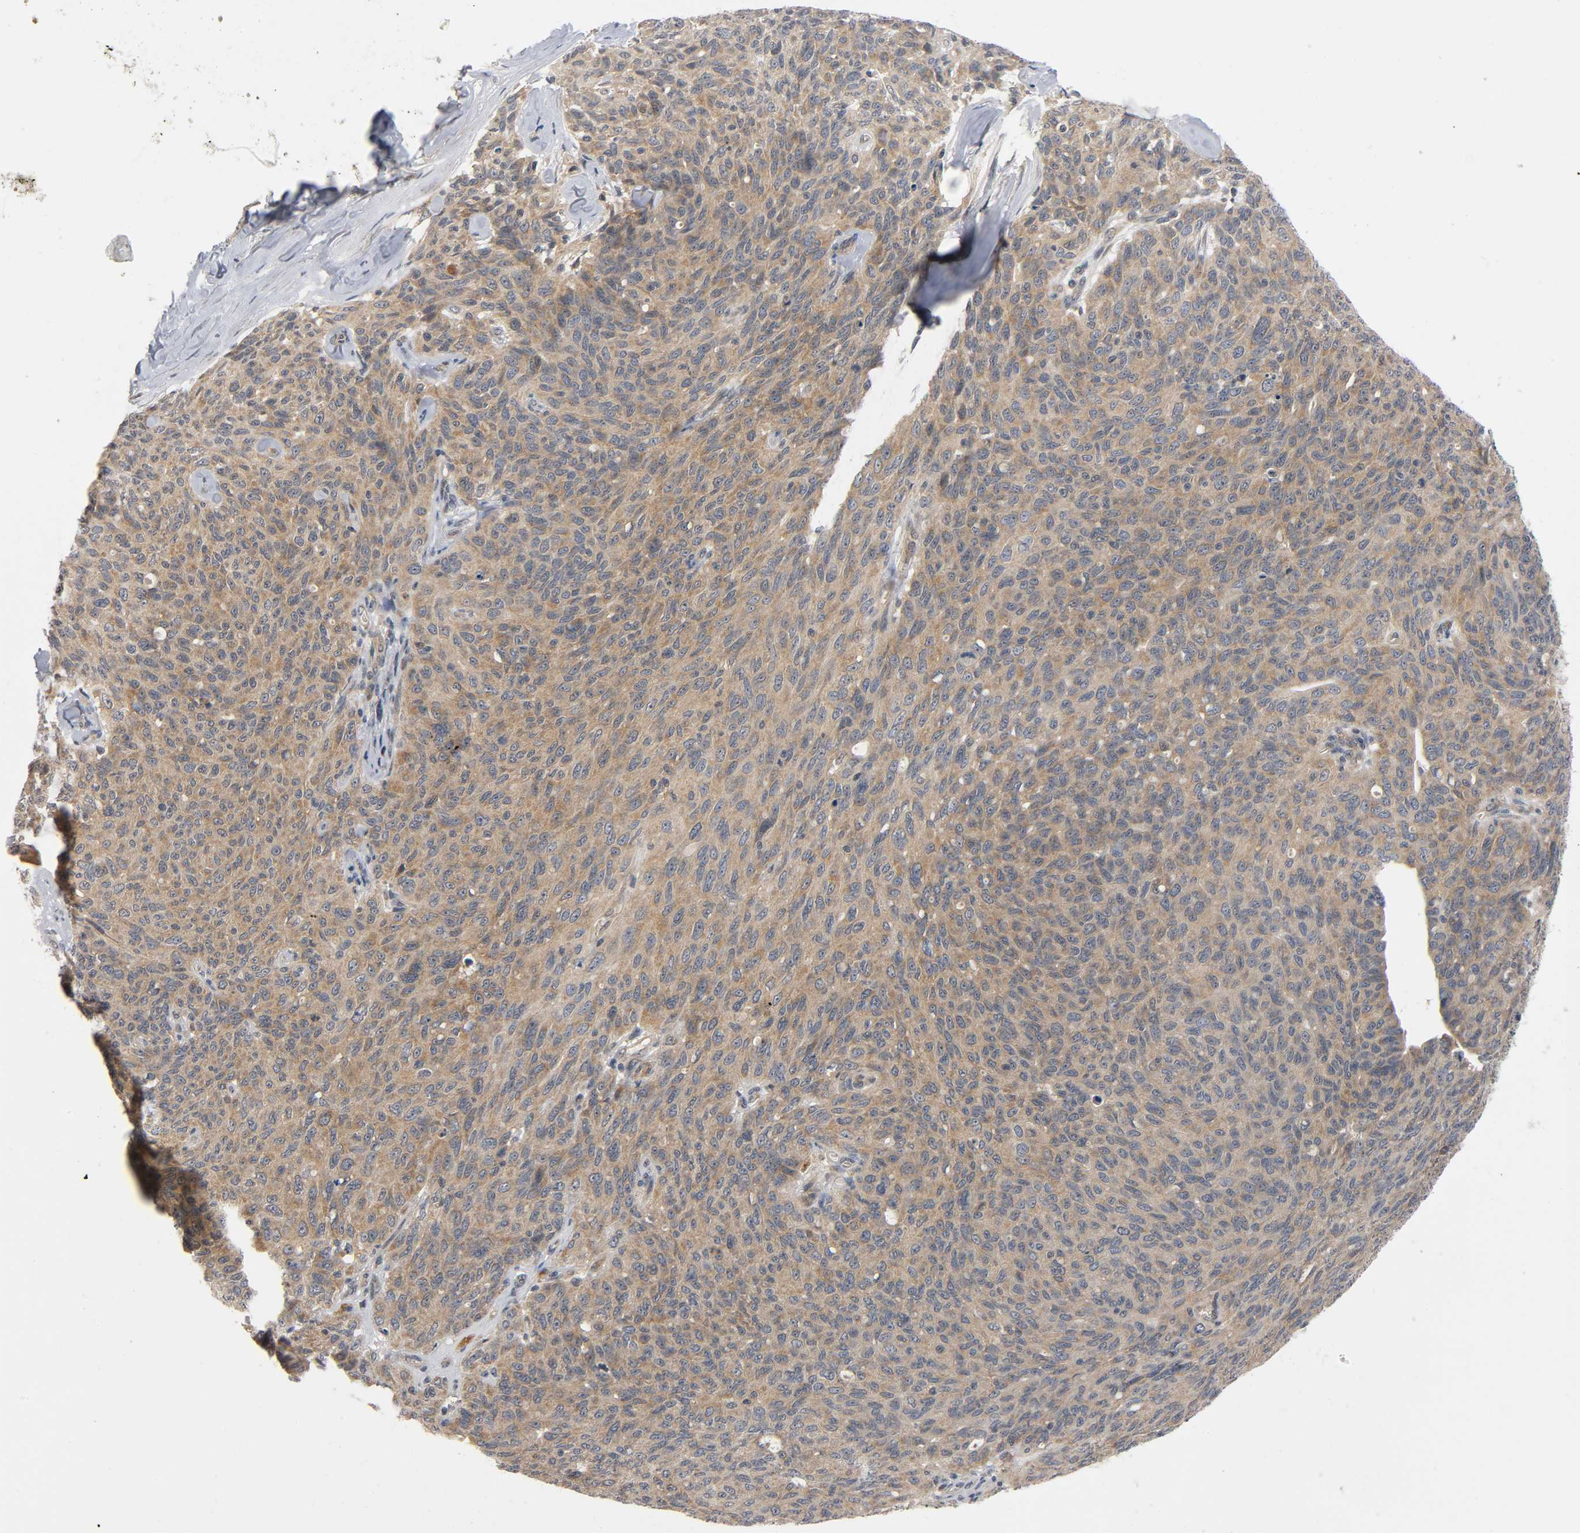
{"staining": {"intensity": "moderate", "quantity": ">75%", "location": "cytoplasmic/membranous"}, "tissue": "ovarian cancer", "cell_type": "Tumor cells", "image_type": "cancer", "snomed": [{"axis": "morphology", "description": "Carcinoma, endometroid"}, {"axis": "topography", "description": "Ovary"}], "caption": "Tumor cells exhibit medium levels of moderate cytoplasmic/membranous staining in approximately >75% of cells in ovarian endometroid carcinoma.", "gene": "MAPK8", "patient": {"sex": "female", "age": 60}}